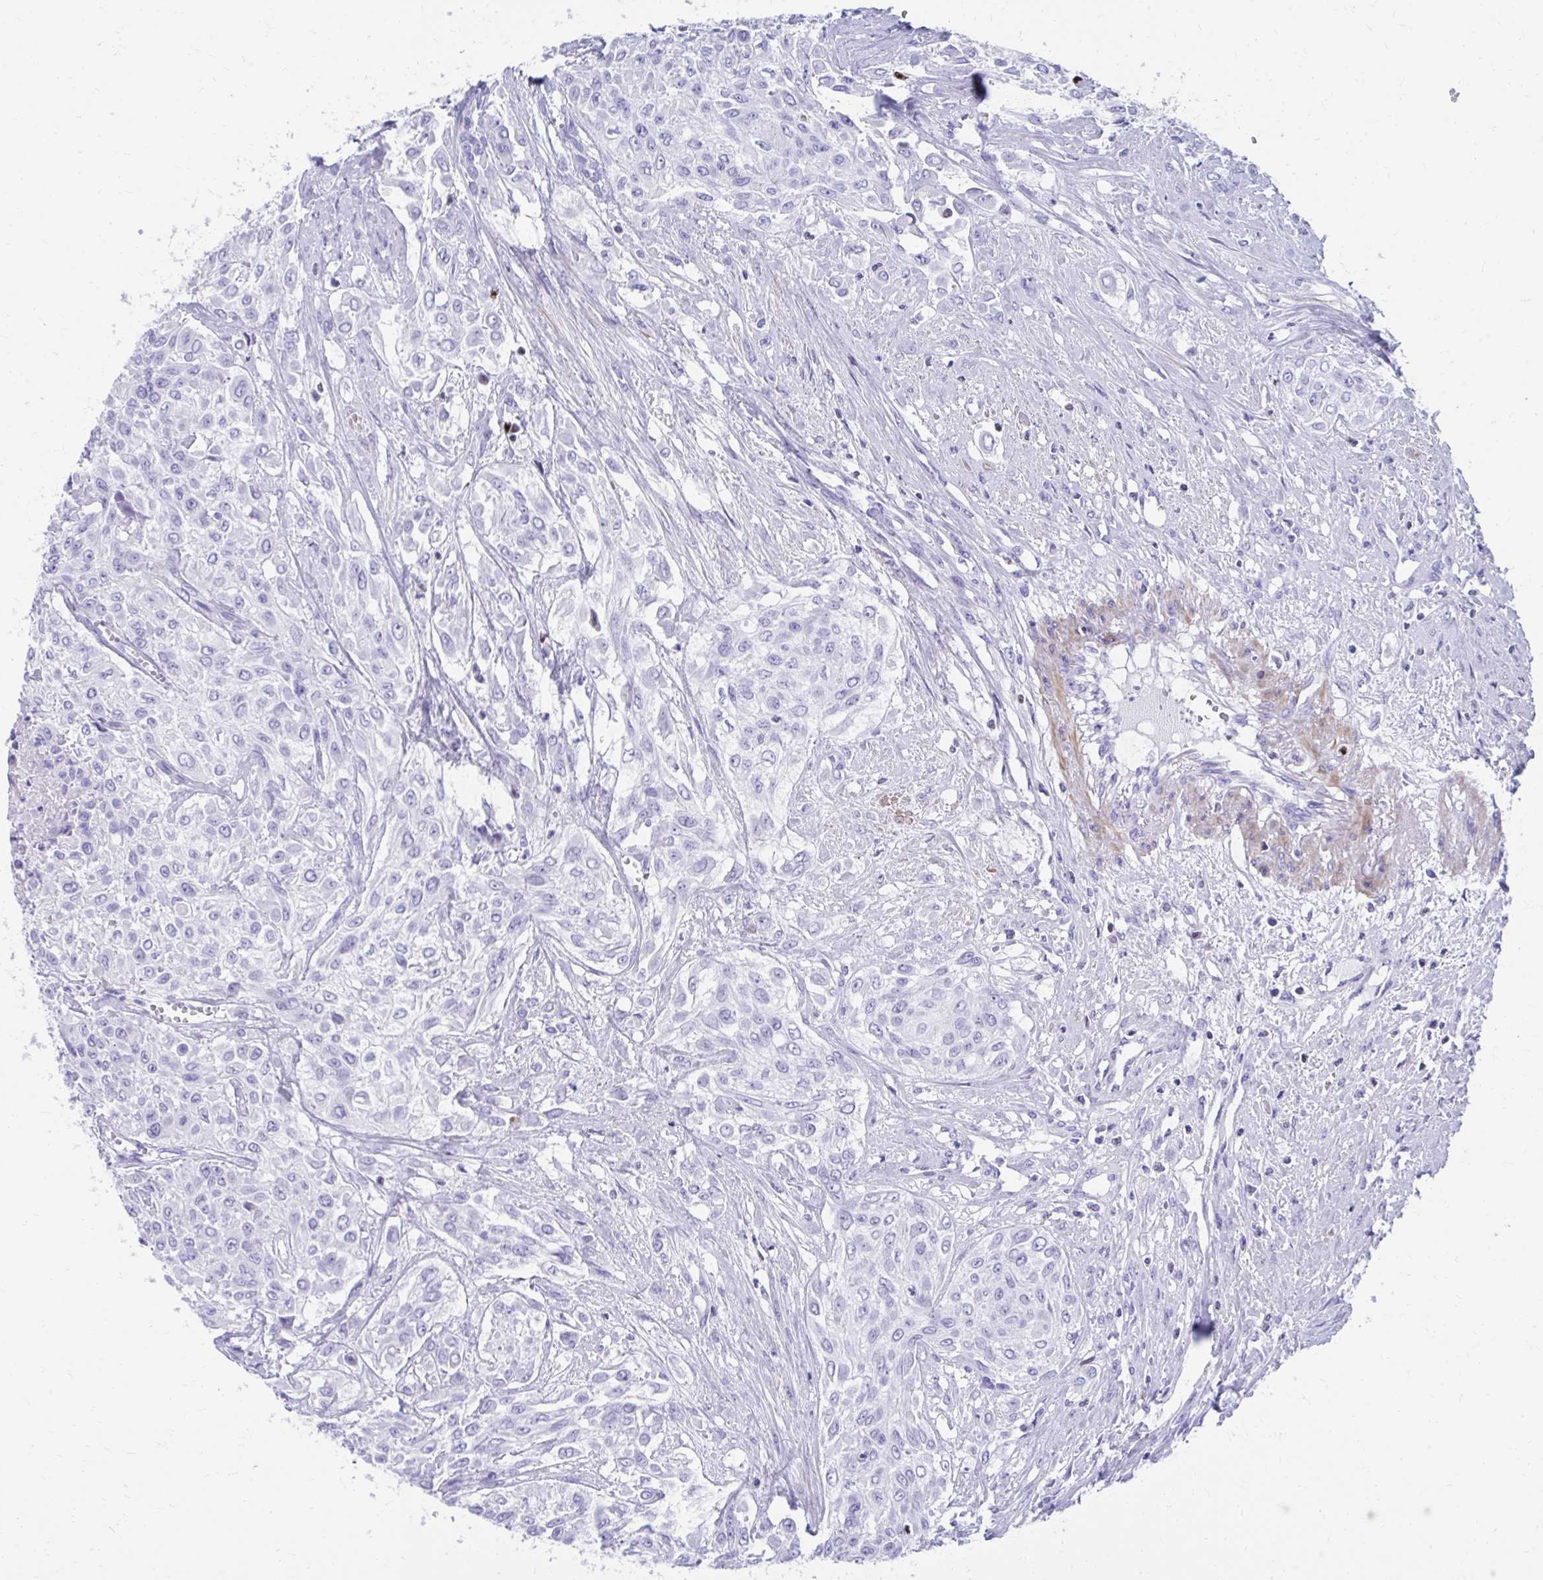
{"staining": {"intensity": "negative", "quantity": "none", "location": "none"}, "tissue": "urothelial cancer", "cell_type": "Tumor cells", "image_type": "cancer", "snomed": [{"axis": "morphology", "description": "Urothelial carcinoma, High grade"}, {"axis": "topography", "description": "Urinary bladder"}], "caption": "A high-resolution micrograph shows immunohistochemistry (IHC) staining of urothelial carcinoma (high-grade), which reveals no significant staining in tumor cells.", "gene": "RUNX3", "patient": {"sex": "male", "age": 57}}